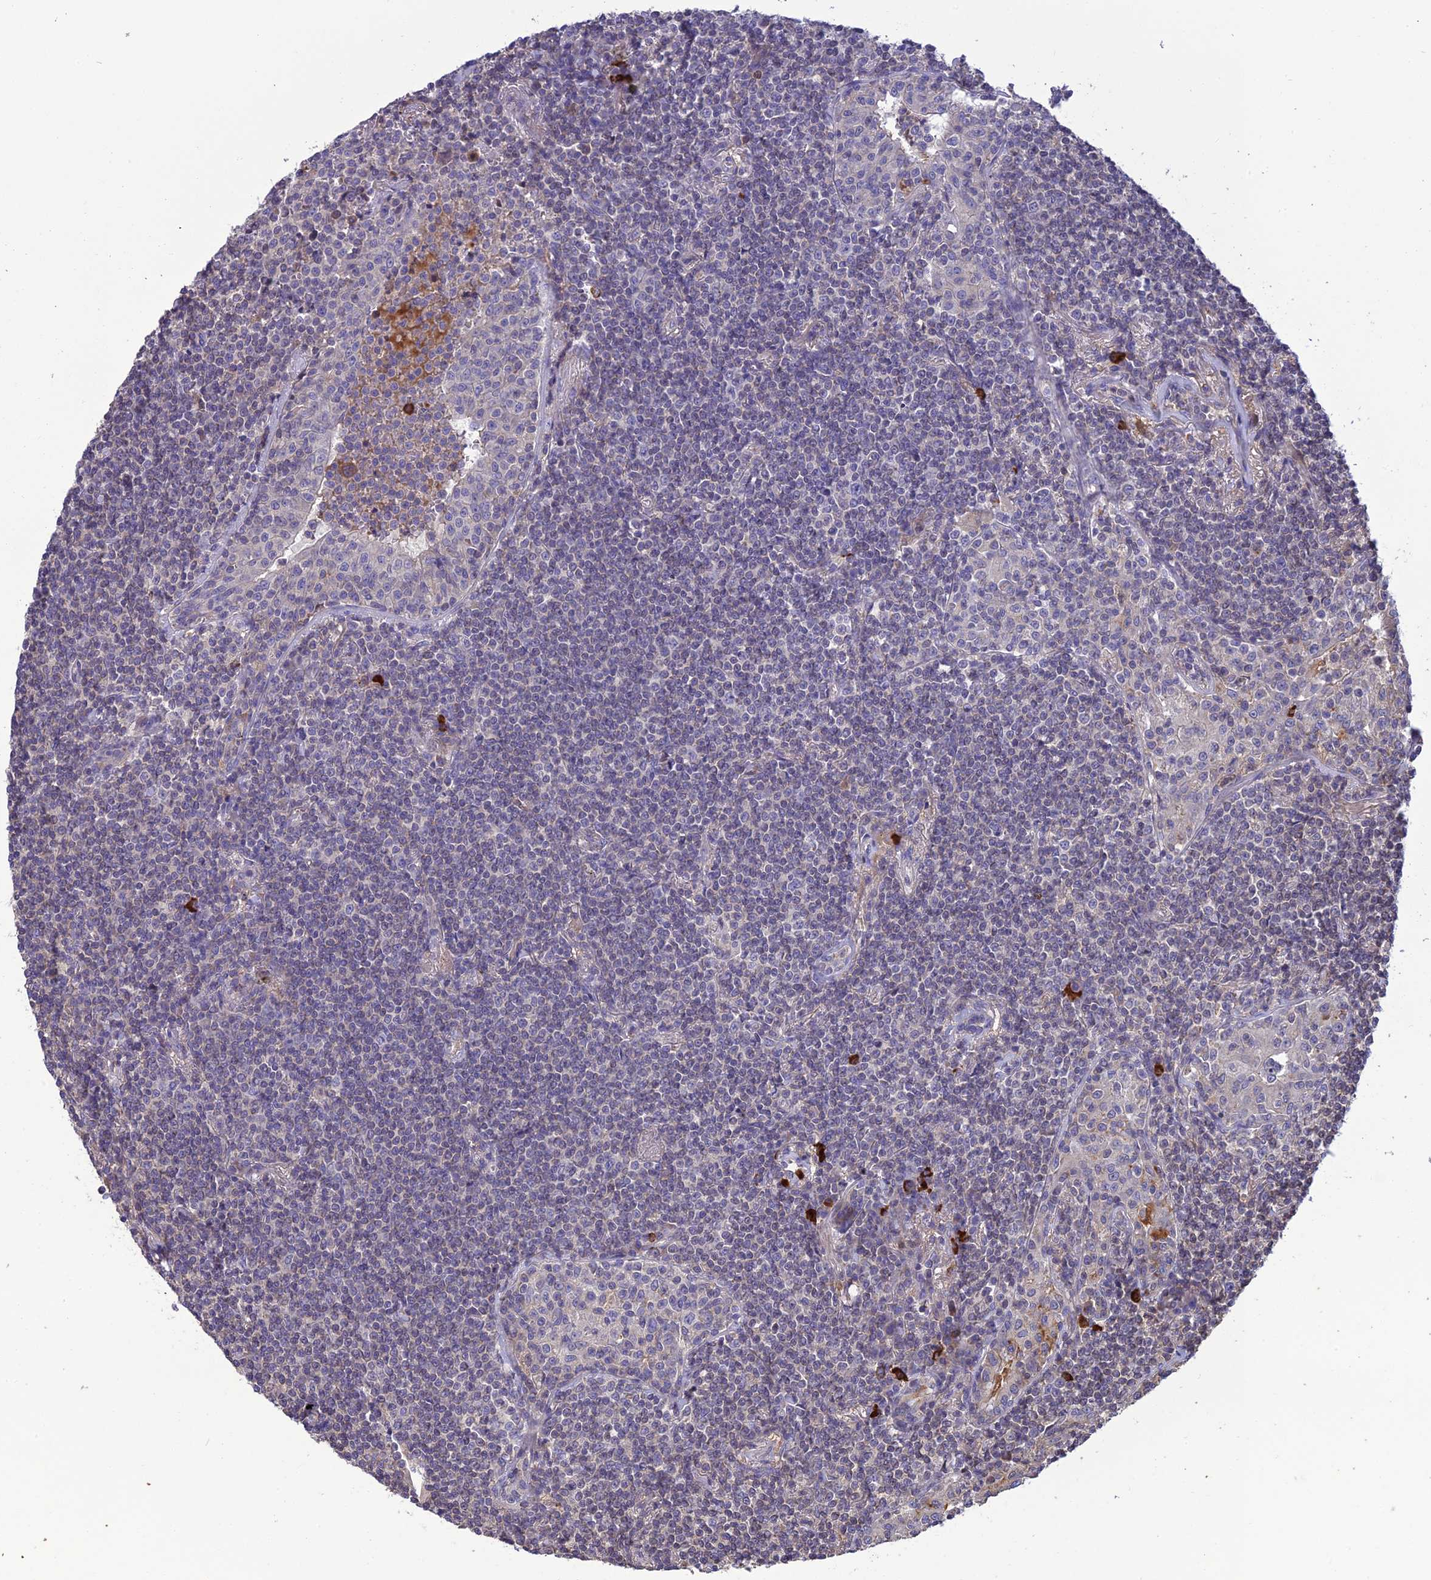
{"staining": {"intensity": "negative", "quantity": "none", "location": "none"}, "tissue": "lymphoma", "cell_type": "Tumor cells", "image_type": "cancer", "snomed": [{"axis": "morphology", "description": "Malignant lymphoma, non-Hodgkin's type, Low grade"}, {"axis": "topography", "description": "Lung"}], "caption": "DAB immunohistochemical staining of human lymphoma reveals no significant staining in tumor cells.", "gene": "MIOS", "patient": {"sex": "female", "age": 71}}